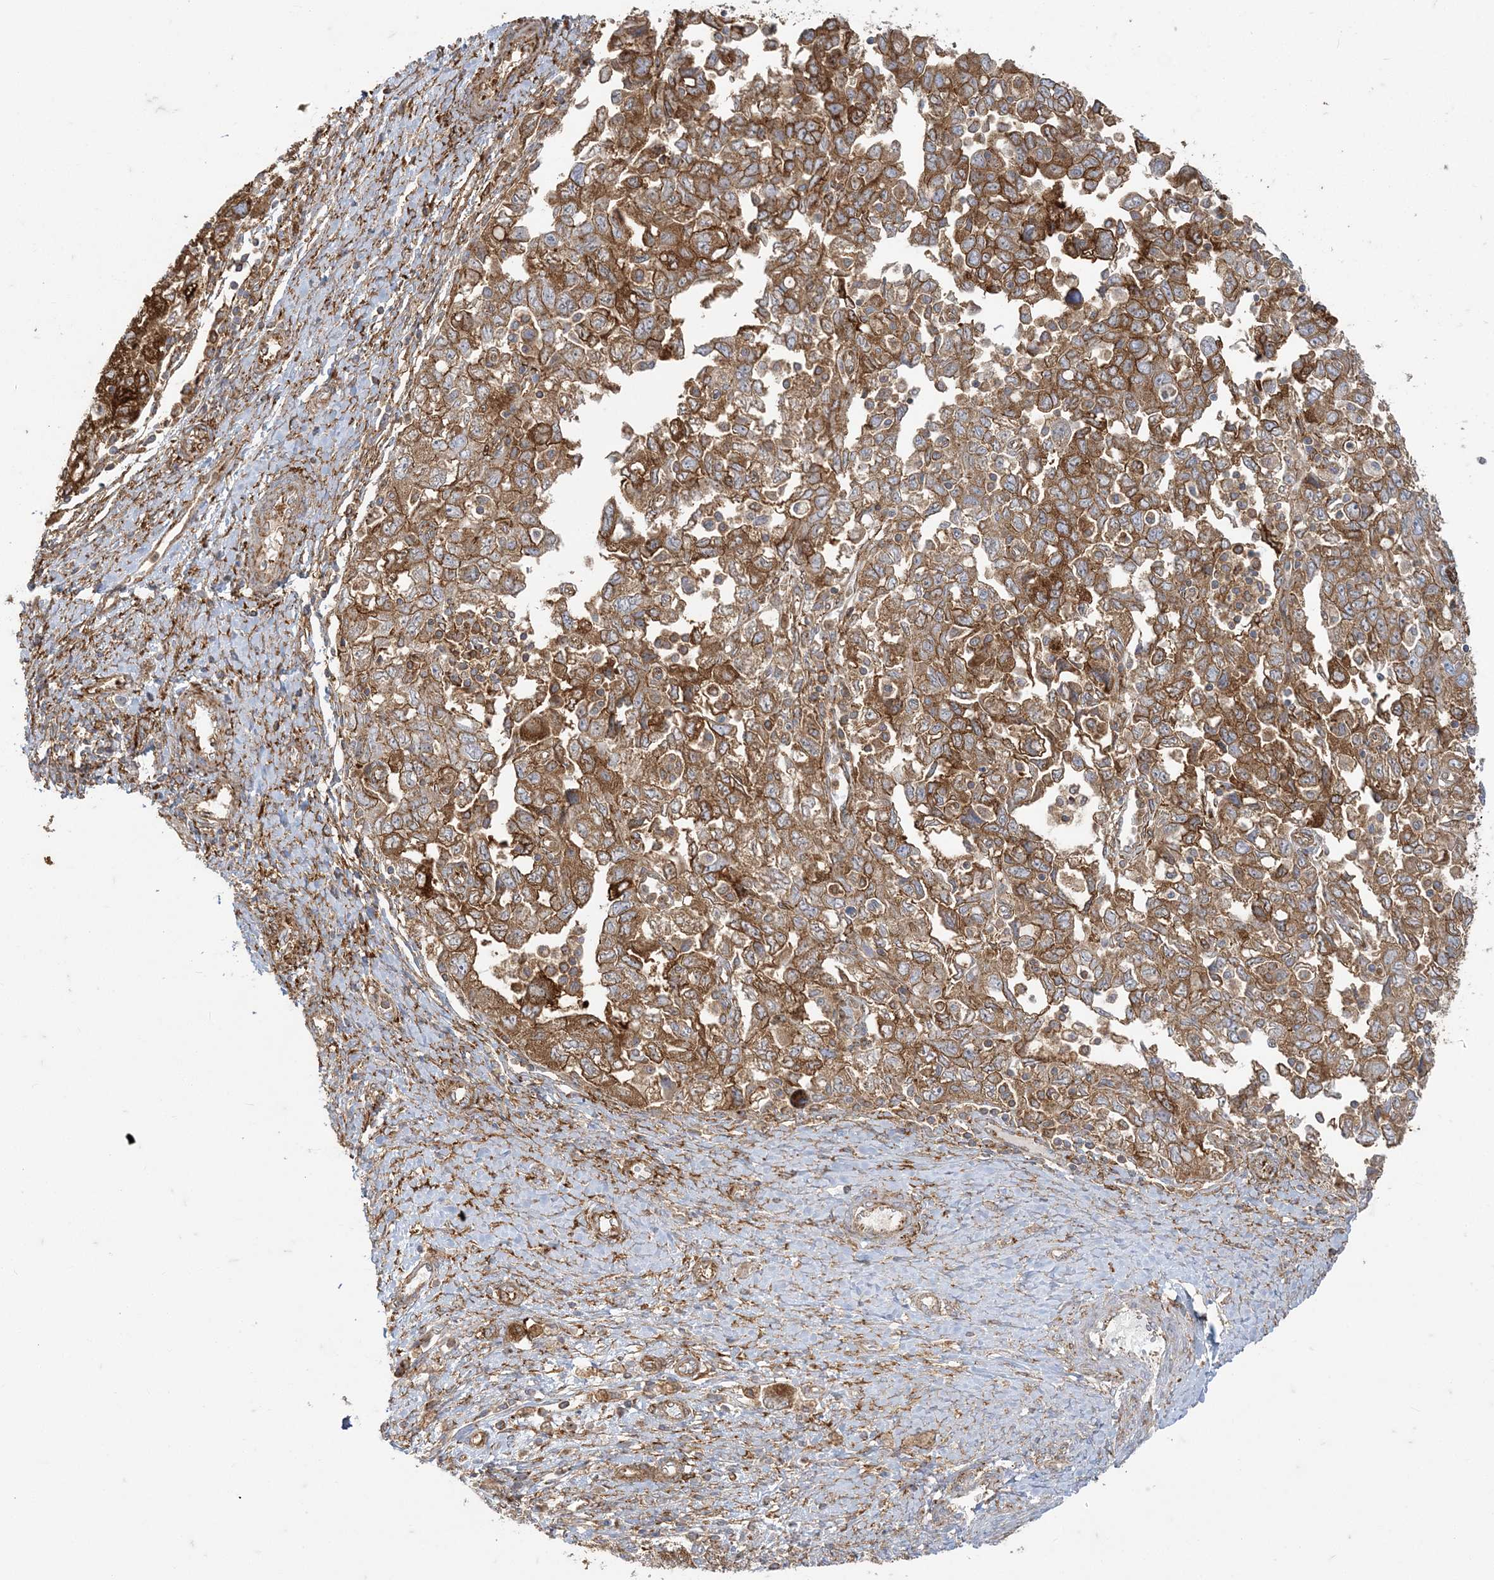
{"staining": {"intensity": "moderate", "quantity": ">75%", "location": "cytoplasmic/membranous"}, "tissue": "ovarian cancer", "cell_type": "Tumor cells", "image_type": "cancer", "snomed": [{"axis": "morphology", "description": "Carcinoma, NOS"}, {"axis": "morphology", "description": "Cystadenocarcinoma, serous, NOS"}, {"axis": "topography", "description": "Ovary"}], "caption": "Immunohistochemical staining of ovarian serous cystadenocarcinoma demonstrates moderate cytoplasmic/membranous protein positivity in about >75% of tumor cells. The protein is stained brown, and the nuclei are stained in blue (DAB IHC with brightfield microscopy, high magnification).", "gene": "DERL3", "patient": {"sex": "female", "age": 69}}